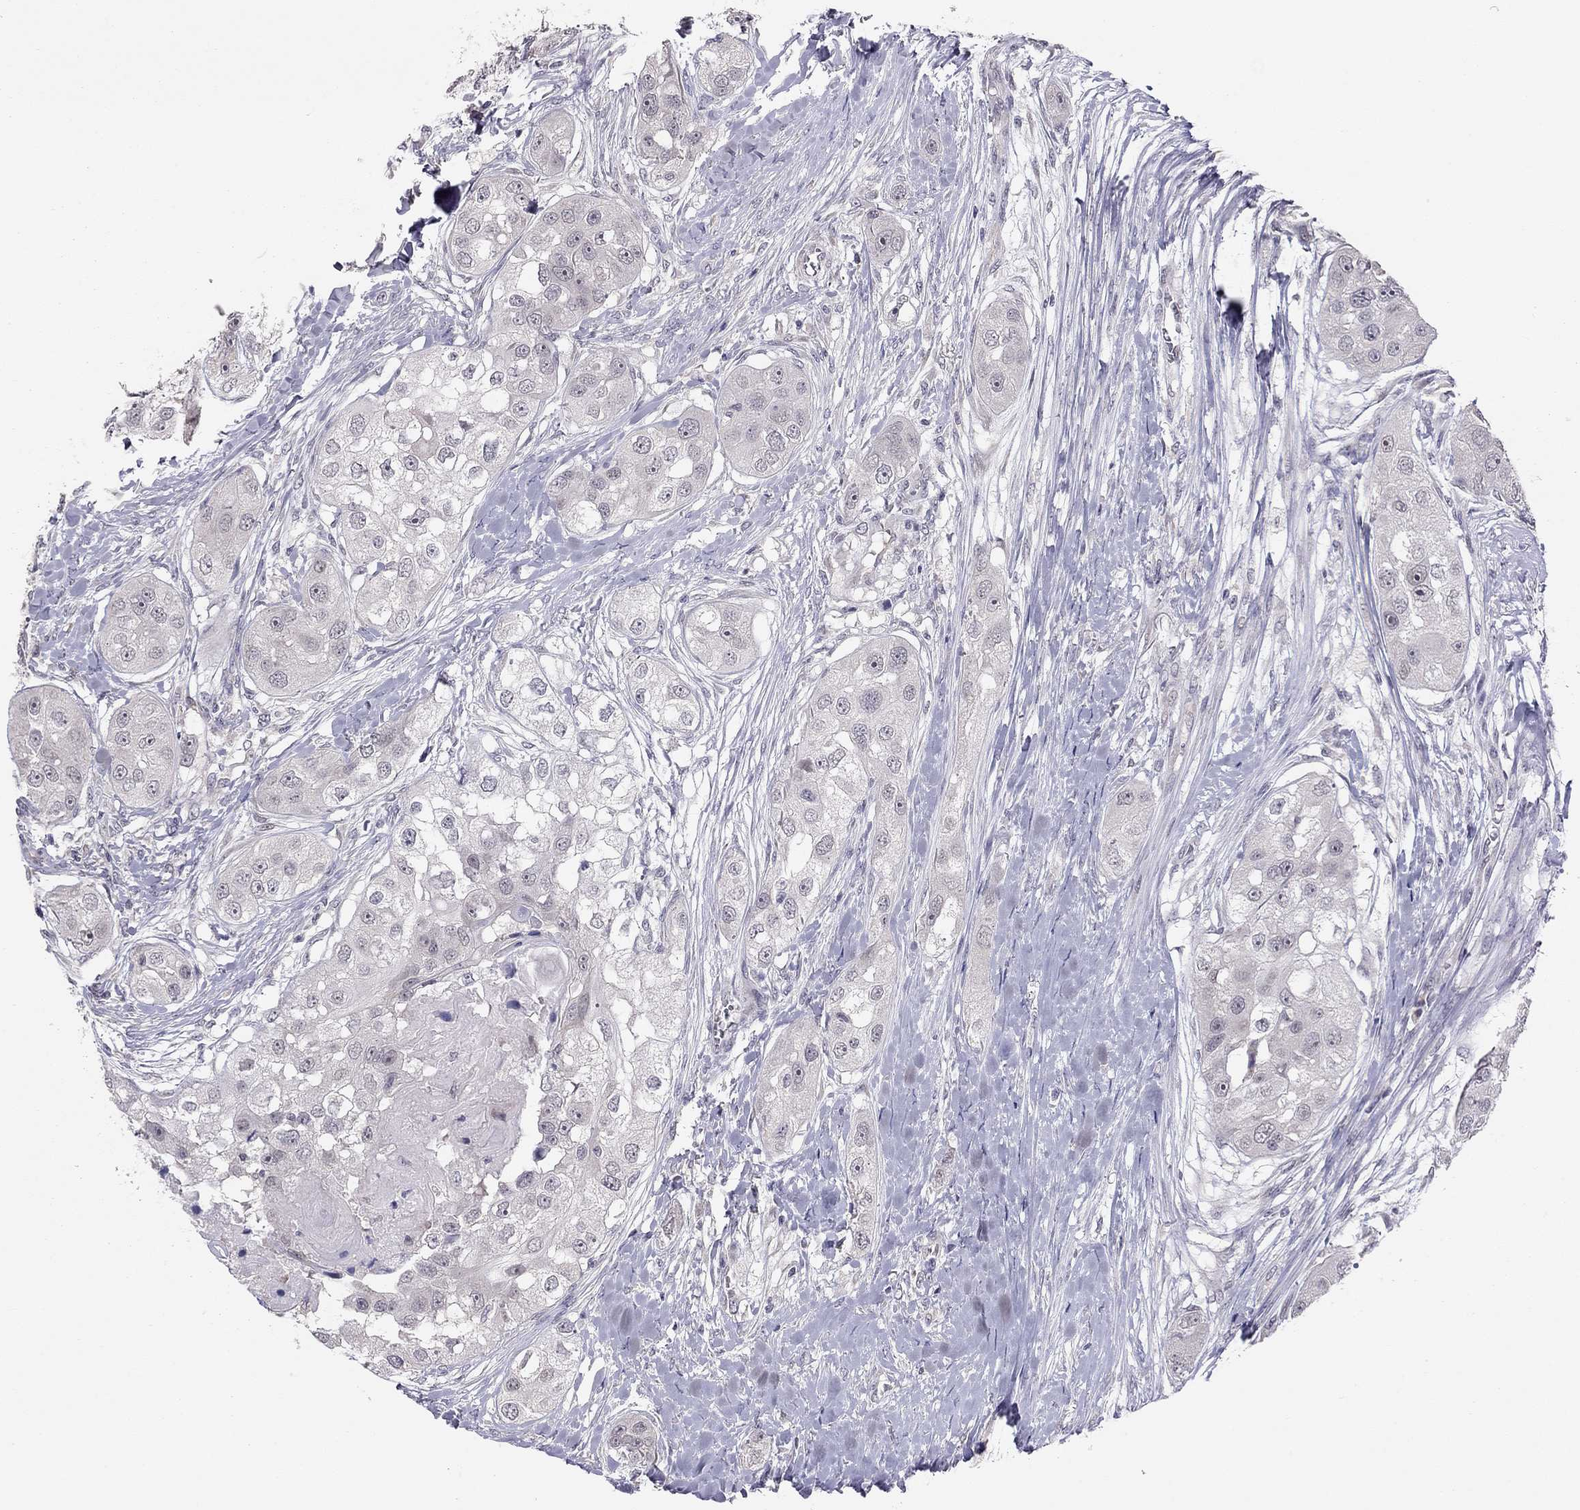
{"staining": {"intensity": "negative", "quantity": "none", "location": "none"}, "tissue": "head and neck cancer", "cell_type": "Tumor cells", "image_type": "cancer", "snomed": [{"axis": "morphology", "description": "Normal tissue, NOS"}, {"axis": "morphology", "description": "Squamous cell carcinoma, NOS"}, {"axis": "topography", "description": "Skeletal muscle"}, {"axis": "topography", "description": "Head-Neck"}], "caption": "Head and neck cancer was stained to show a protein in brown. There is no significant staining in tumor cells.", "gene": "HSF2BP", "patient": {"sex": "male", "age": 51}}